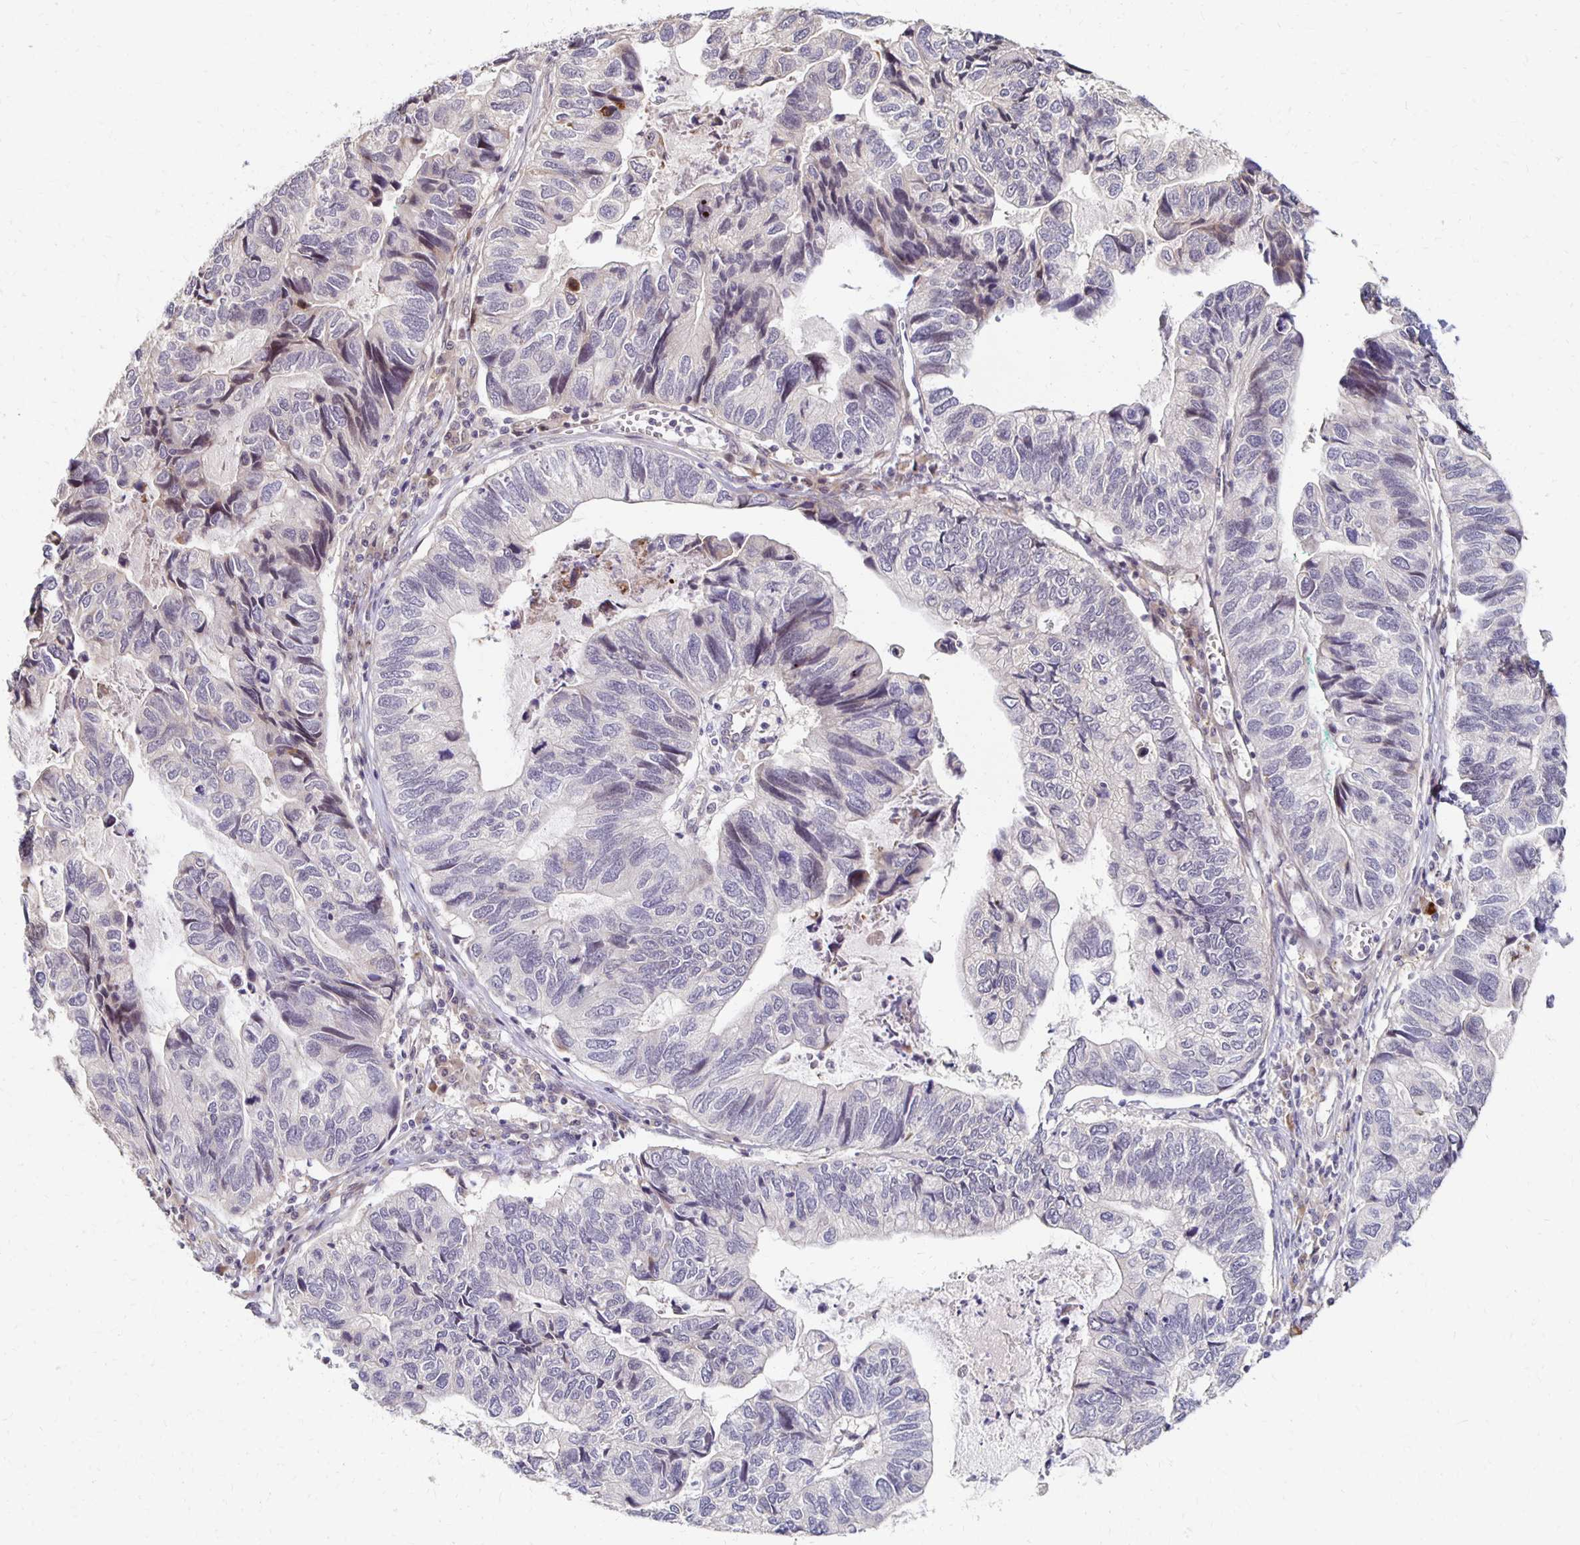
{"staining": {"intensity": "weak", "quantity": "<25%", "location": "cytoplasmic/membranous"}, "tissue": "stomach cancer", "cell_type": "Tumor cells", "image_type": "cancer", "snomed": [{"axis": "morphology", "description": "Adenocarcinoma, NOS"}, {"axis": "topography", "description": "Stomach, upper"}], "caption": "This is an immunohistochemistry image of human adenocarcinoma (stomach). There is no staining in tumor cells.", "gene": "PRKCB", "patient": {"sex": "female", "age": 67}}